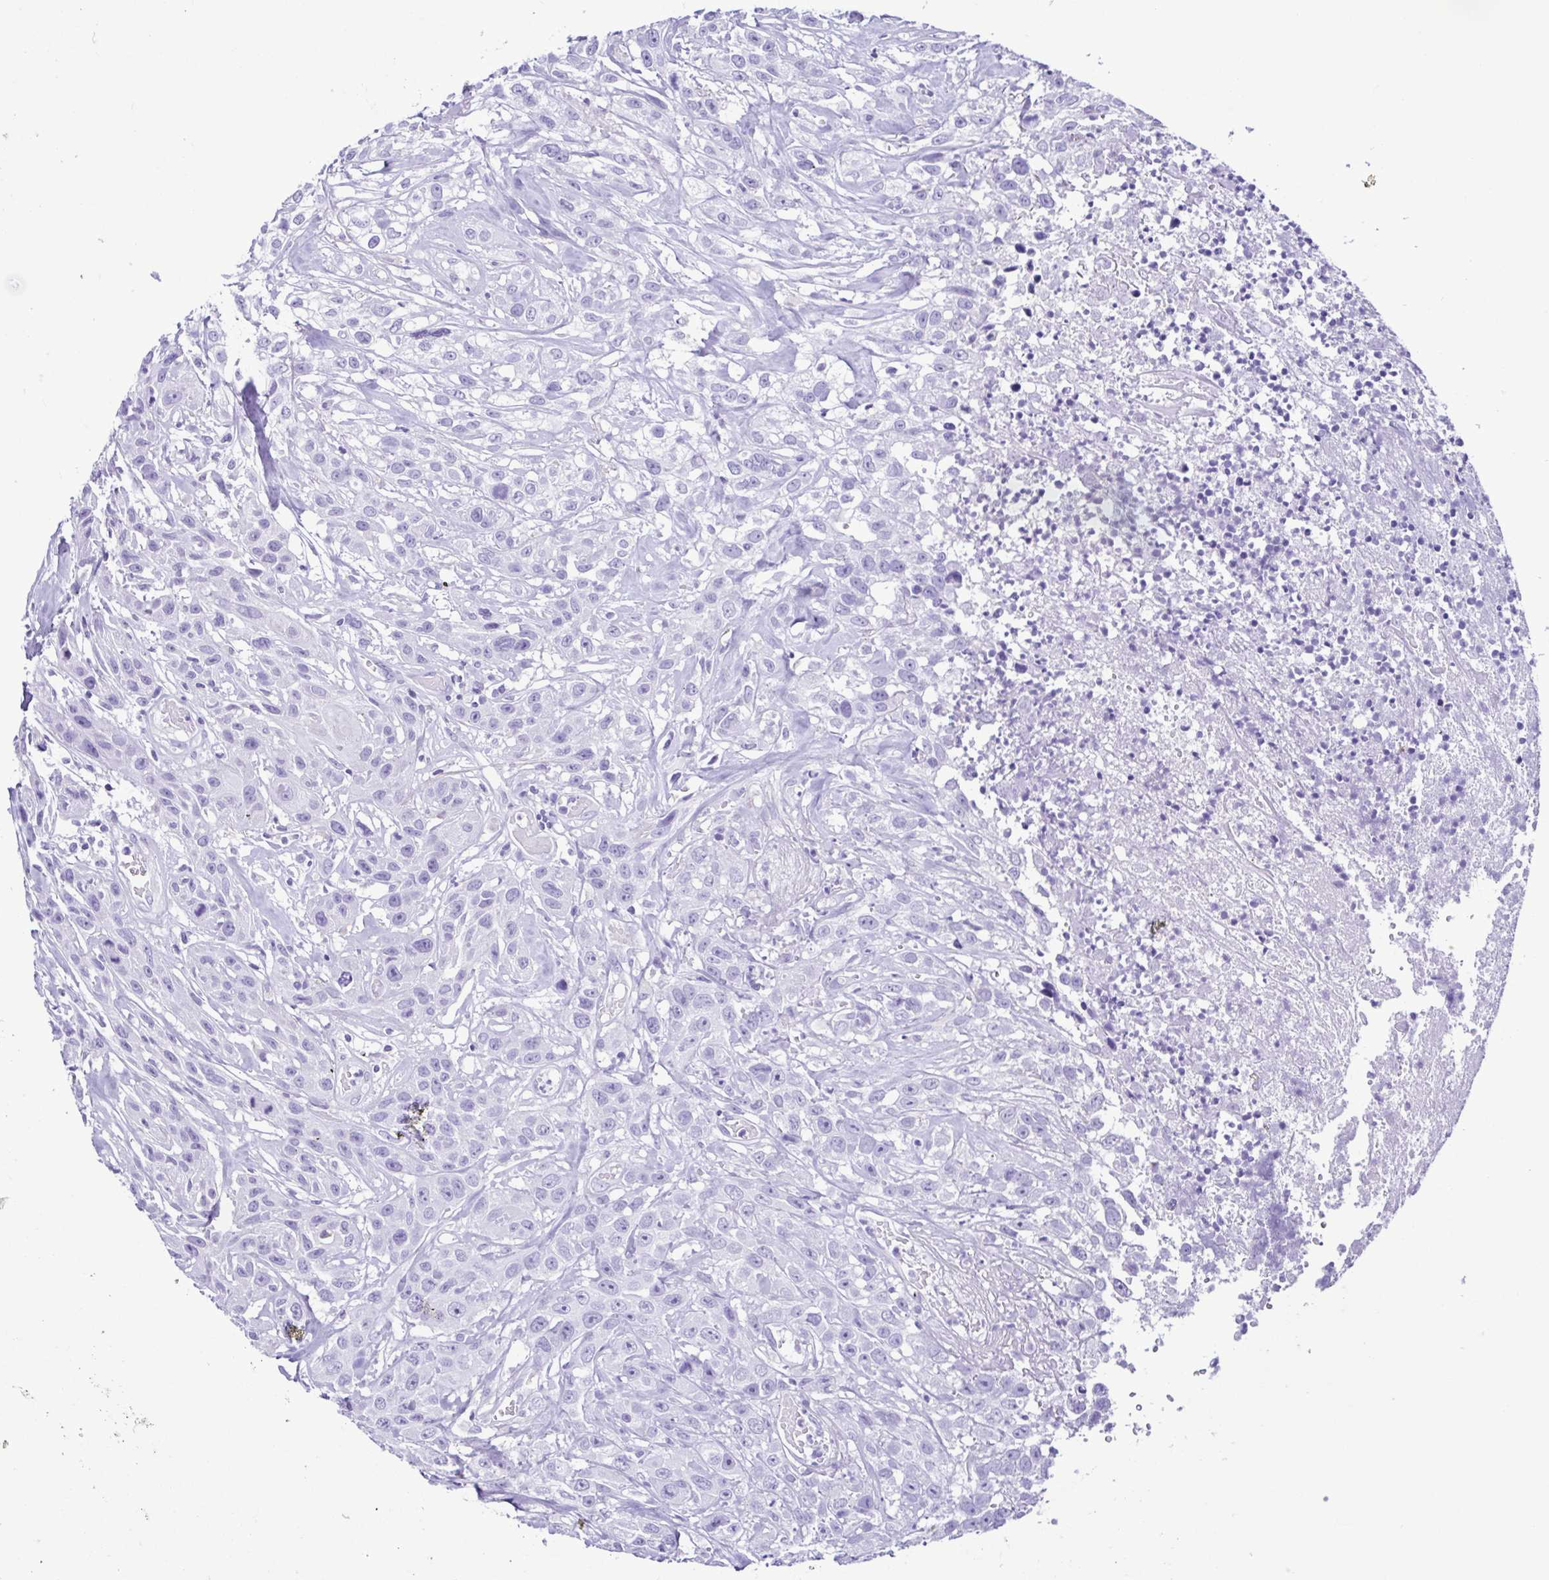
{"staining": {"intensity": "negative", "quantity": "none", "location": "none"}, "tissue": "head and neck cancer", "cell_type": "Tumor cells", "image_type": "cancer", "snomed": [{"axis": "morphology", "description": "Squamous cell carcinoma, NOS"}, {"axis": "topography", "description": "Head-Neck"}], "caption": "Human head and neck cancer (squamous cell carcinoma) stained for a protein using immunohistochemistry (IHC) displays no staining in tumor cells.", "gene": "SPATA16", "patient": {"sex": "male", "age": 57}}